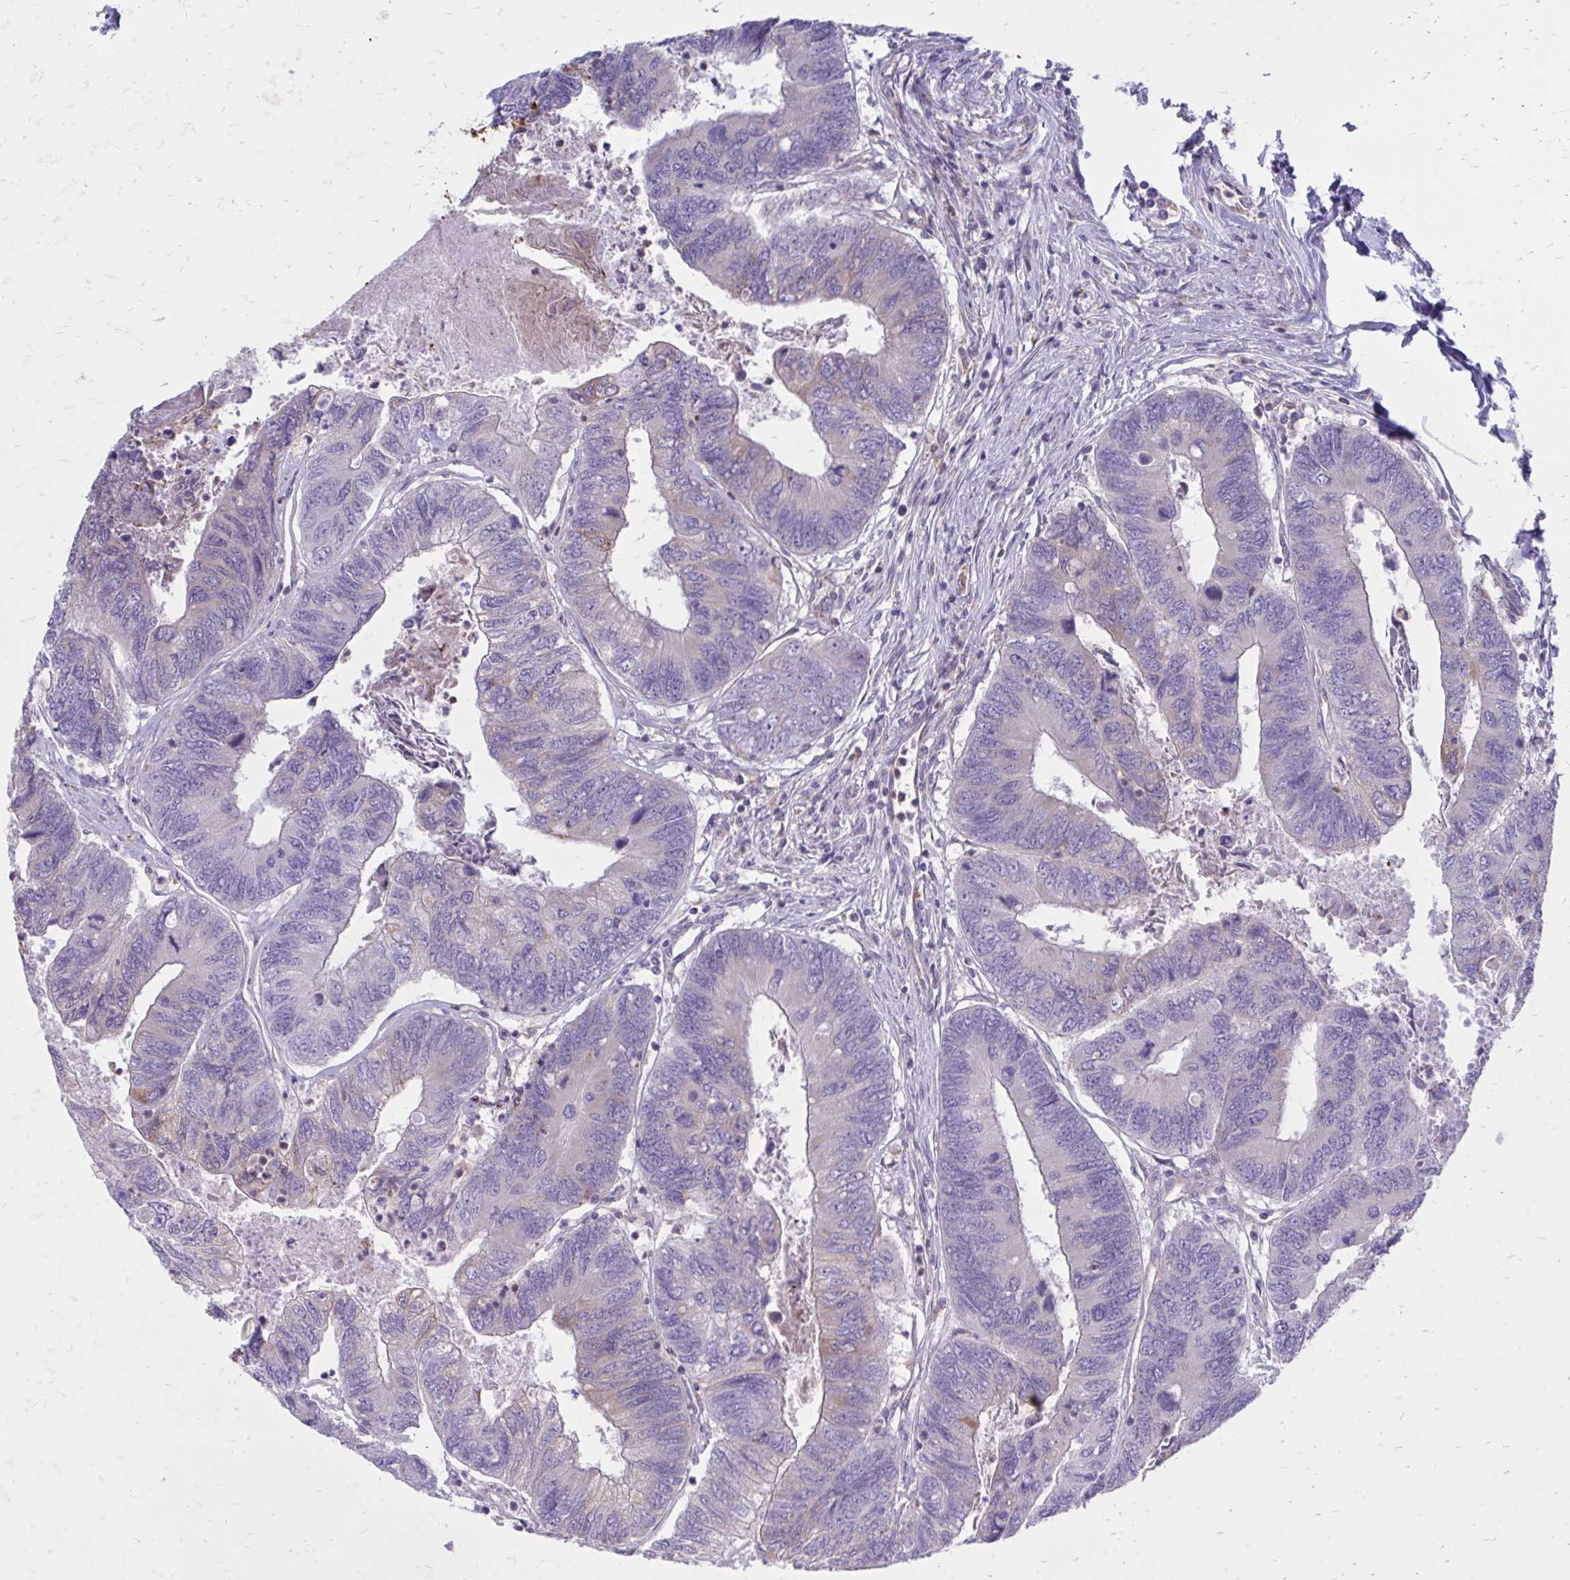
{"staining": {"intensity": "negative", "quantity": "none", "location": "none"}, "tissue": "colorectal cancer", "cell_type": "Tumor cells", "image_type": "cancer", "snomed": [{"axis": "morphology", "description": "Adenocarcinoma, NOS"}, {"axis": "topography", "description": "Colon"}], "caption": "Colorectal cancer was stained to show a protein in brown. There is no significant staining in tumor cells.", "gene": "ASAP1", "patient": {"sex": "female", "age": 67}}